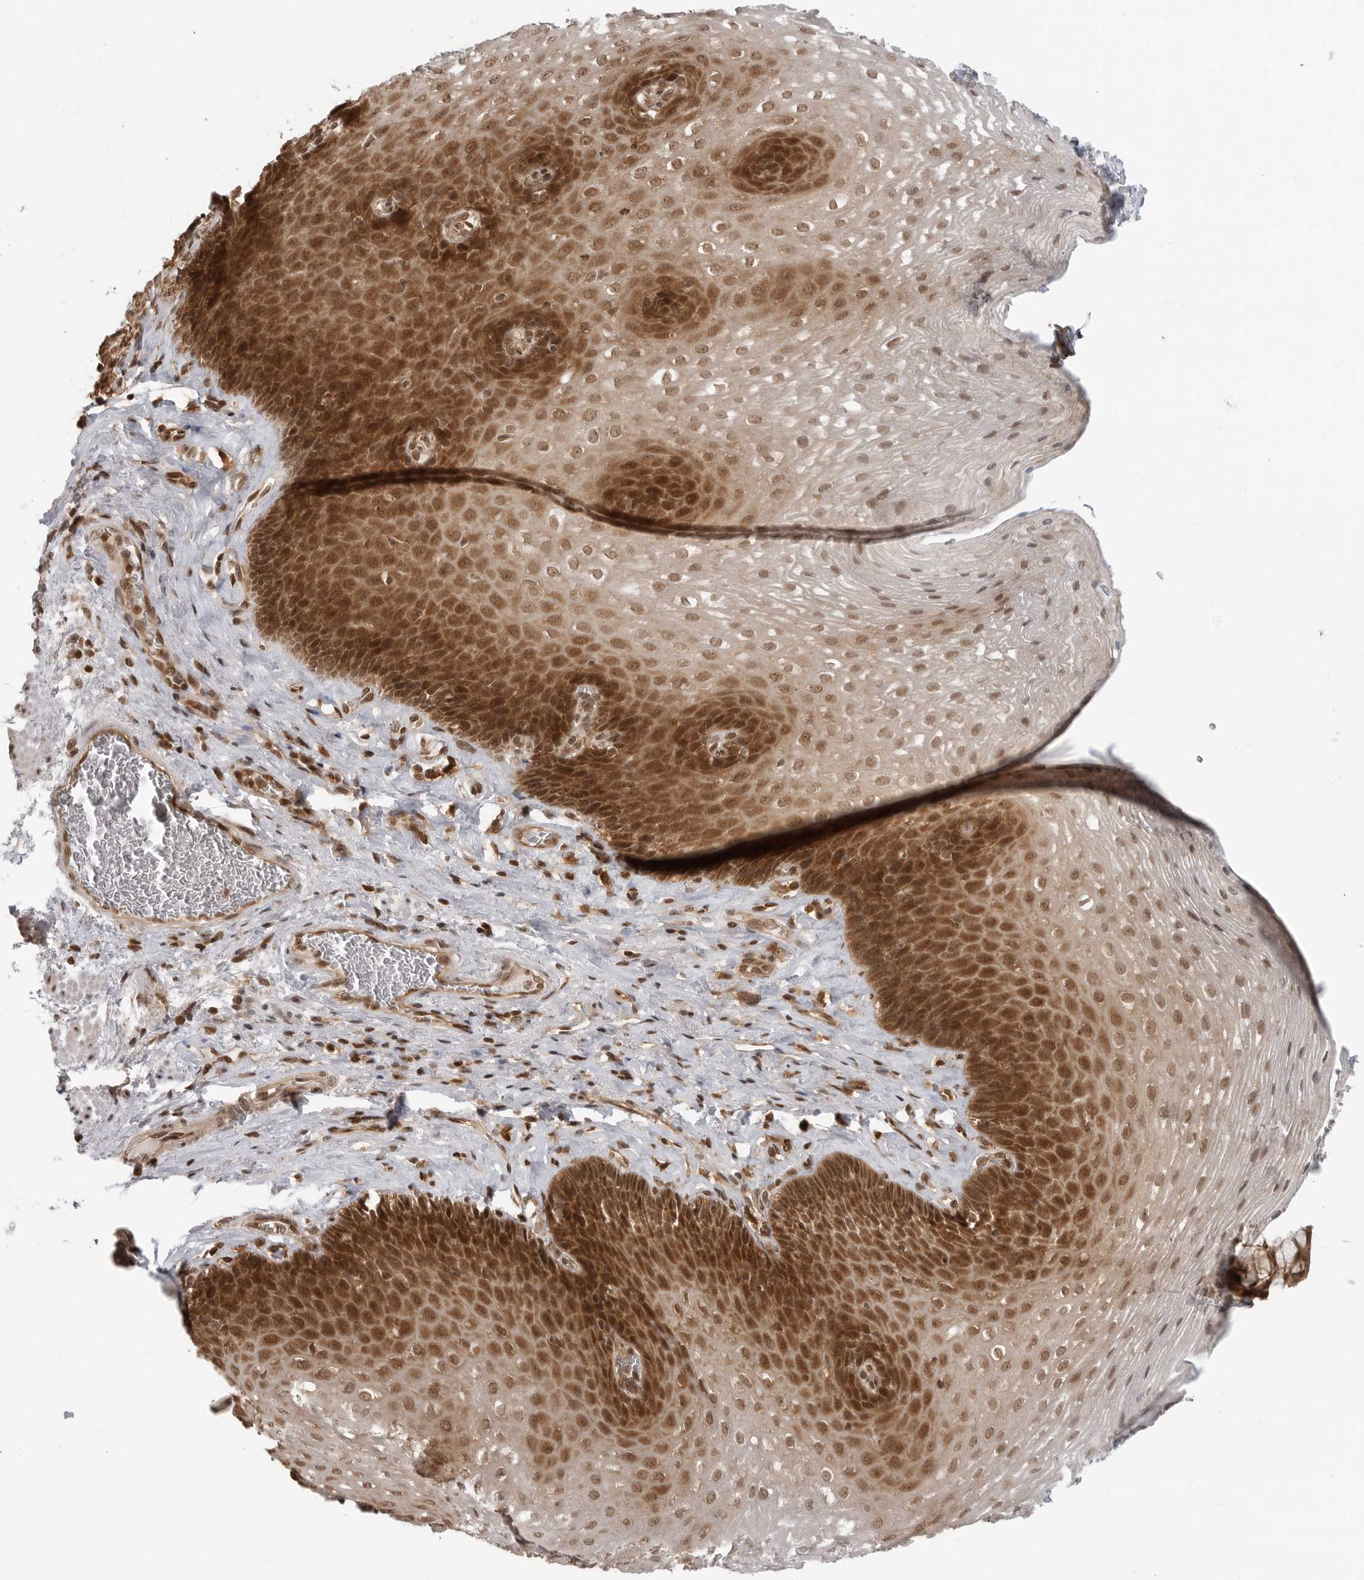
{"staining": {"intensity": "strong", "quantity": ">75%", "location": "cytoplasmic/membranous,nuclear"}, "tissue": "esophagus", "cell_type": "Squamous epithelial cells", "image_type": "normal", "snomed": [{"axis": "morphology", "description": "Normal tissue, NOS"}, {"axis": "topography", "description": "Esophagus"}], "caption": "About >75% of squamous epithelial cells in normal esophagus display strong cytoplasmic/membranous,nuclear protein positivity as visualized by brown immunohistochemical staining.", "gene": "SZRD1", "patient": {"sex": "female", "age": 66}}